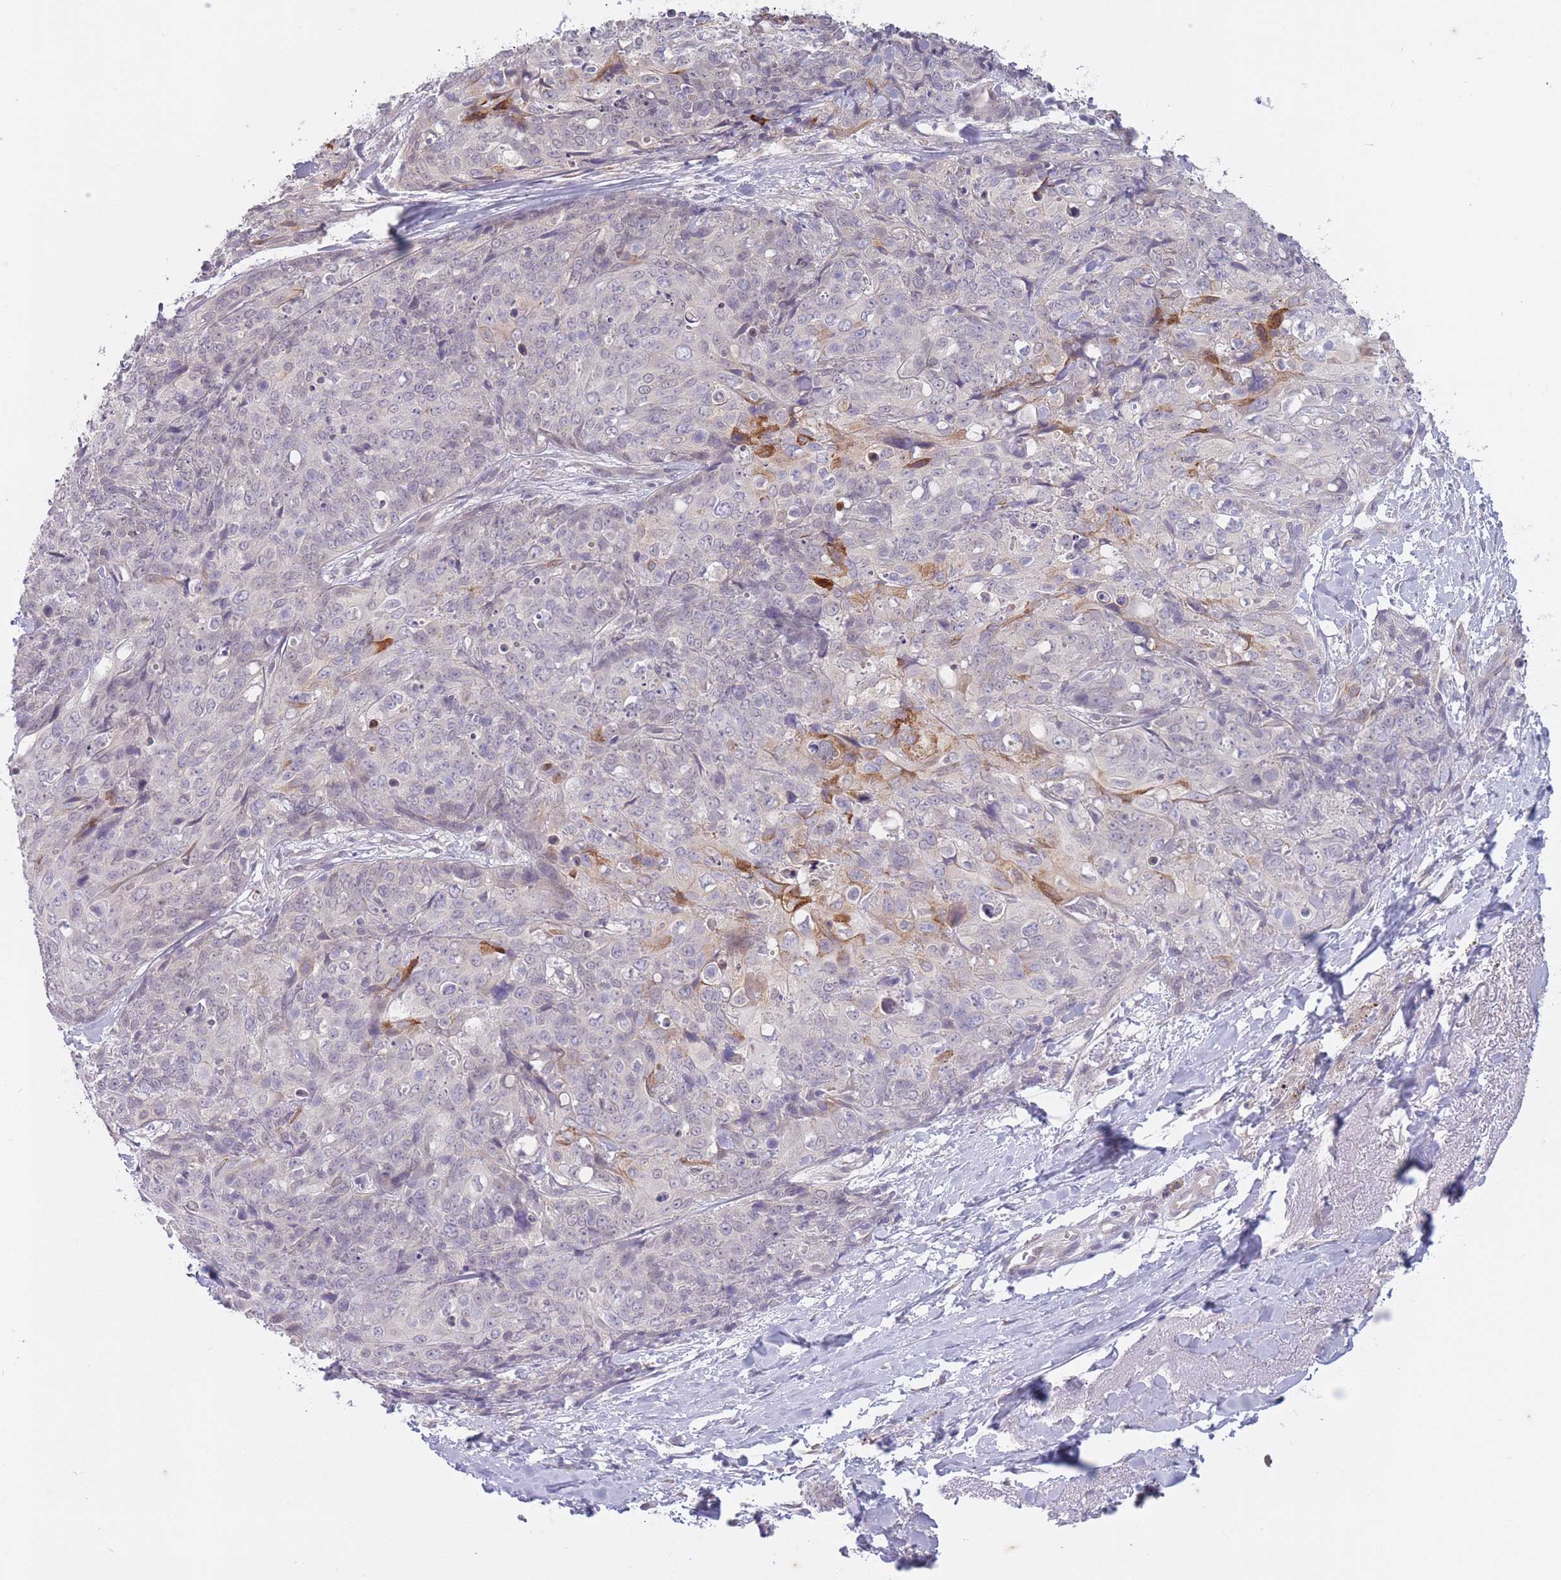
{"staining": {"intensity": "moderate", "quantity": "<25%", "location": "cytoplasmic/membranous"}, "tissue": "skin cancer", "cell_type": "Tumor cells", "image_type": "cancer", "snomed": [{"axis": "morphology", "description": "Squamous cell carcinoma, NOS"}, {"axis": "topography", "description": "Skin"}, {"axis": "topography", "description": "Vulva"}], "caption": "Protein staining demonstrates moderate cytoplasmic/membranous expression in about <25% of tumor cells in skin cancer. The protein is stained brown, and the nuclei are stained in blue (DAB IHC with brightfield microscopy, high magnification).", "gene": "ARPIN", "patient": {"sex": "female", "age": 85}}